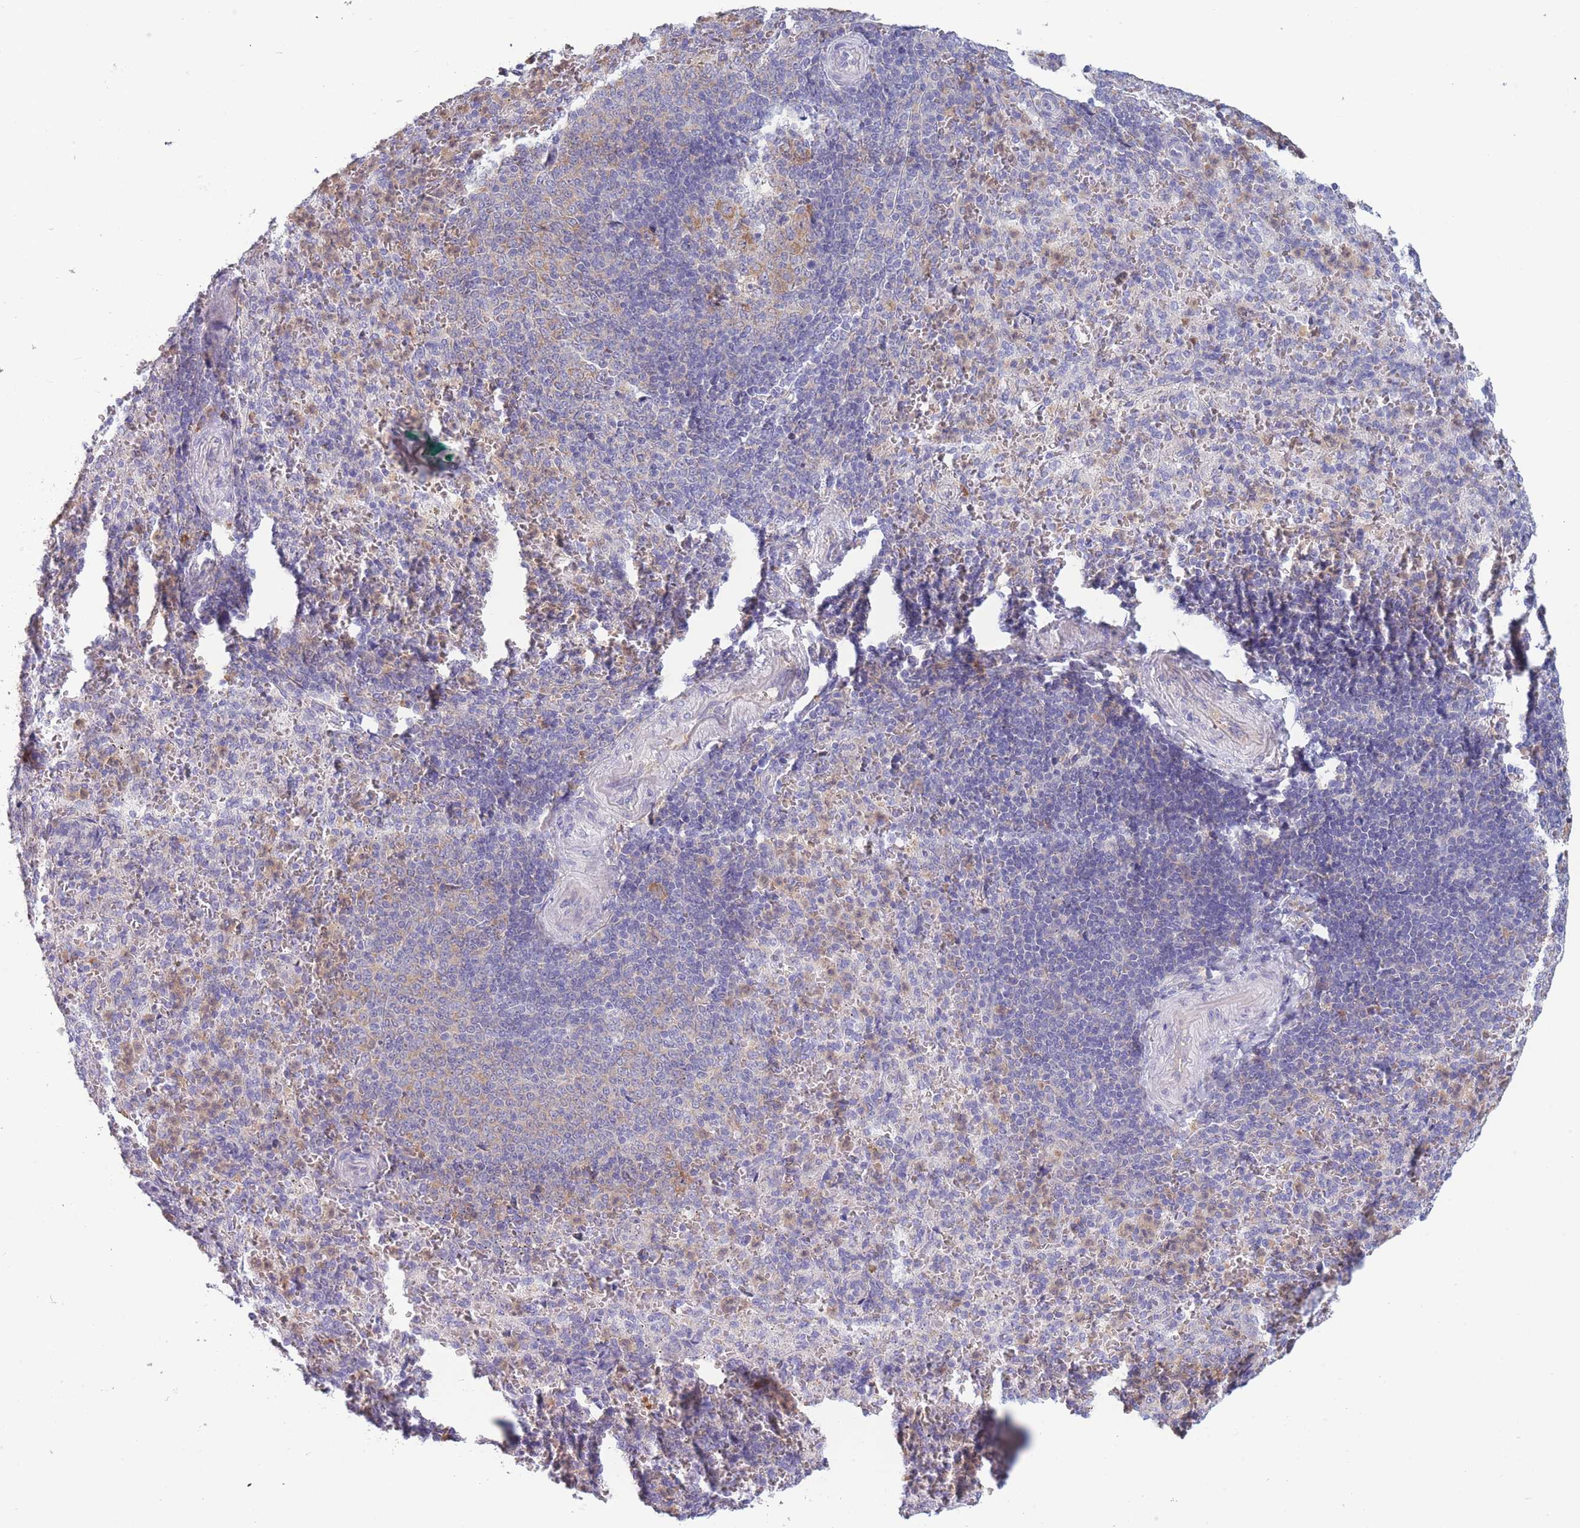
{"staining": {"intensity": "weak", "quantity": "<25%", "location": "cytoplasmic/membranous"}, "tissue": "spleen", "cell_type": "Cells in red pulp", "image_type": "normal", "snomed": [{"axis": "morphology", "description": "Normal tissue, NOS"}, {"axis": "topography", "description": "Spleen"}], "caption": "Cells in red pulp are negative for protein expression in benign human spleen. The staining is performed using DAB (3,3'-diaminobenzidine) brown chromogen with nuclei counter-stained in using hematoxylin.", "gene": "NDUFAF6", "patient": {"sex": "female", "age": 21}}